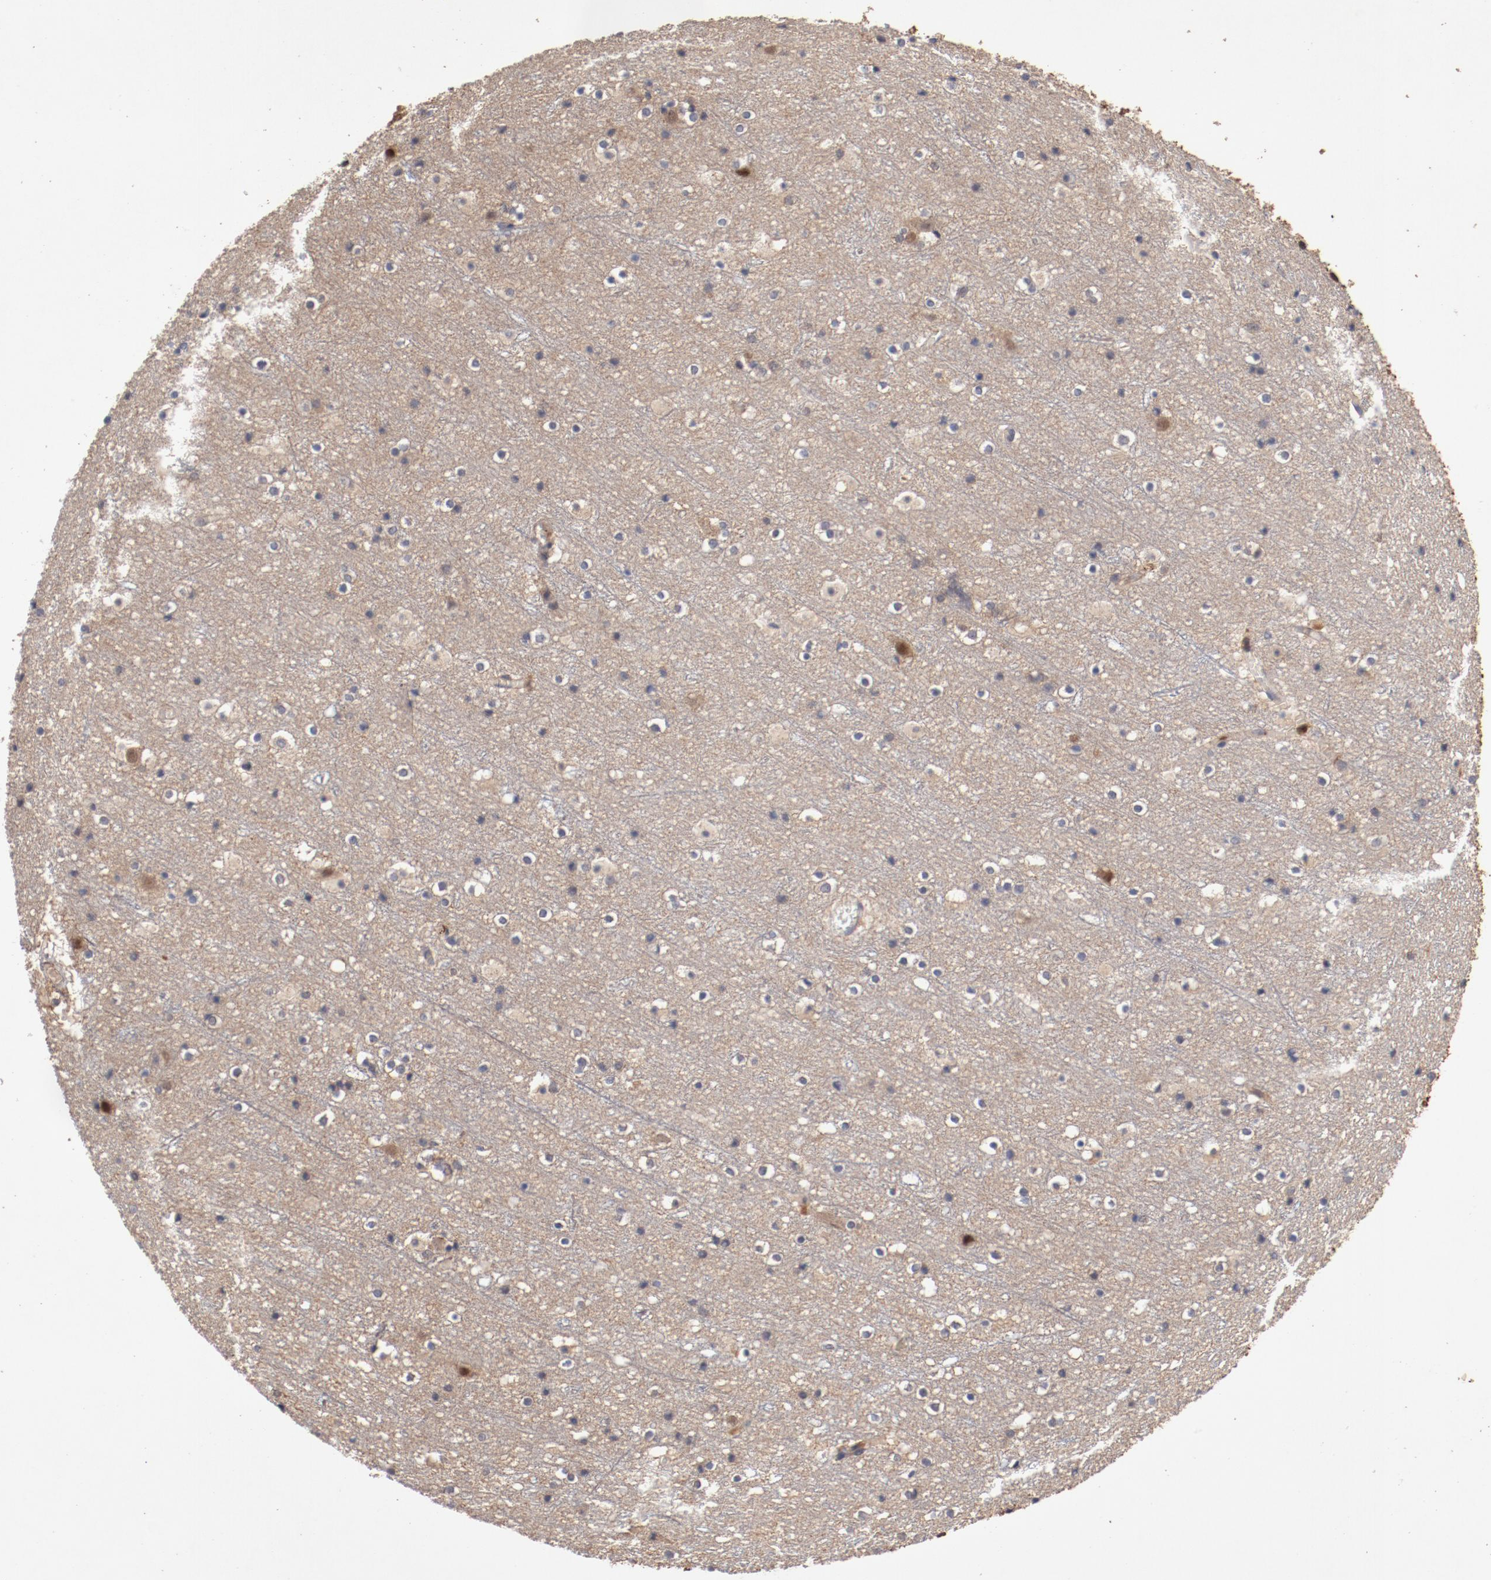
{"staining": {"intensity": "moderate", "quantity": "25%-75%", "location": "cytoplasmic/membranous"}, "tissue": "cerebral cortex", "cell_type": "Endothelial cells", "image_type": "normal", "snomed": [{"axis": "morphology", "description": "Normal tissue, NOS"}, {"axis": "topography", "description": "Cerebral cortex"}], "caption": "High-power microscopy captured an immunohistochemistry image of normal cerebral cortex, revealing moderate cytoplasmic/membranous expression in approximately 25%-75% of endothelial cells. Nuclei are stained in blue.", "gene": "GUF1", "patient": {"sex": "male", "age": 45}}